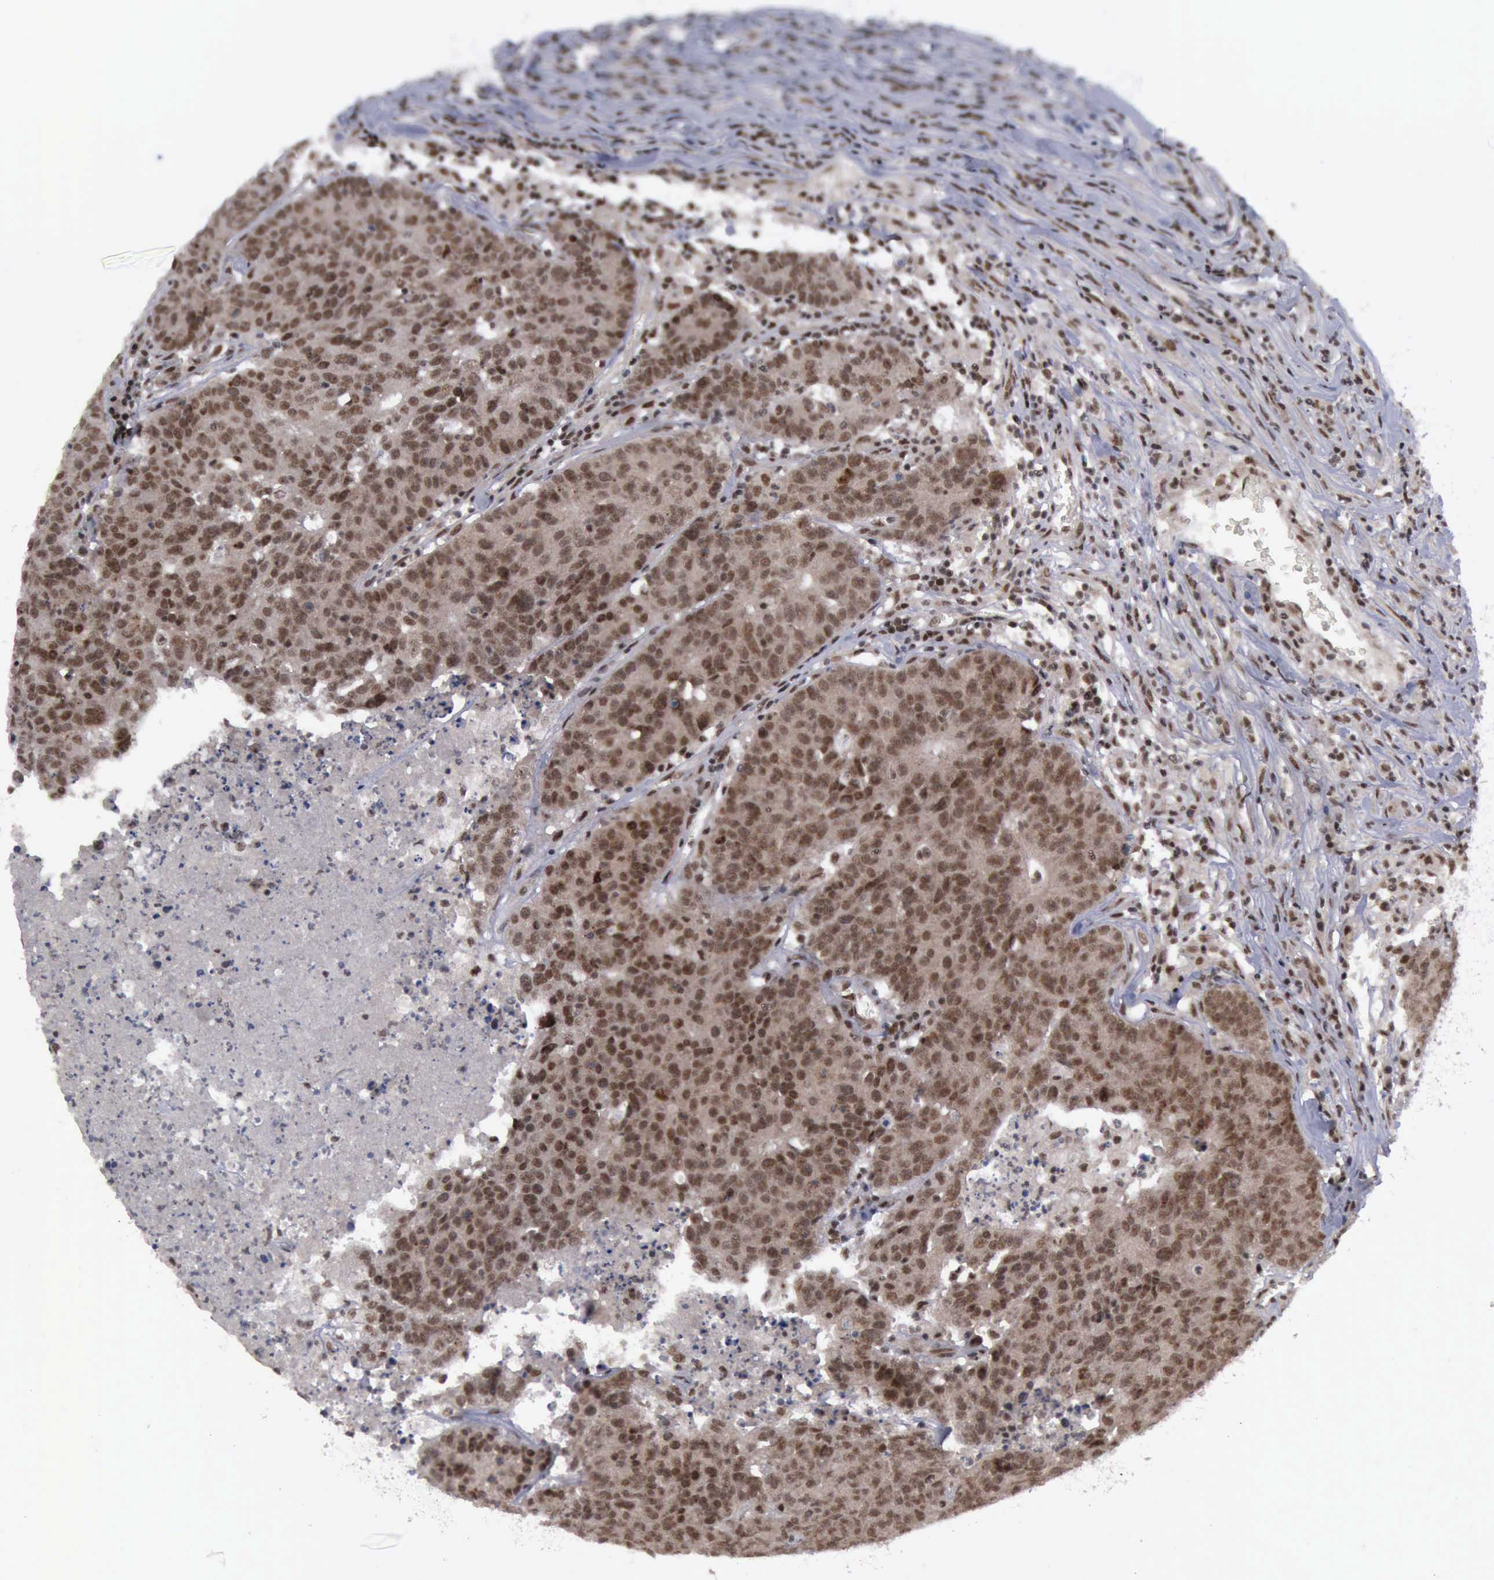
{"staining": {"intensity": "strong", "quantity": ">75%", "location": "cytoplasmic/membranous,nuclear"}, "tissue": "colorectal cancer", "cell_type": "Tumor cells", "image_type": "cancer", "snomed": [{"axis": "morphology", "description": "Adenocarcinoma, NOS"}, {"axis": "topography", "description": "Colon"}], "caption": "IHC of human colorectal cancer exhibits high levels of strong cytoplasmic/membranous and nuclear staining in approximately >75% of tumor cells.", "gene": "ATM", "patient": {"sex": "female", "age": 53}}